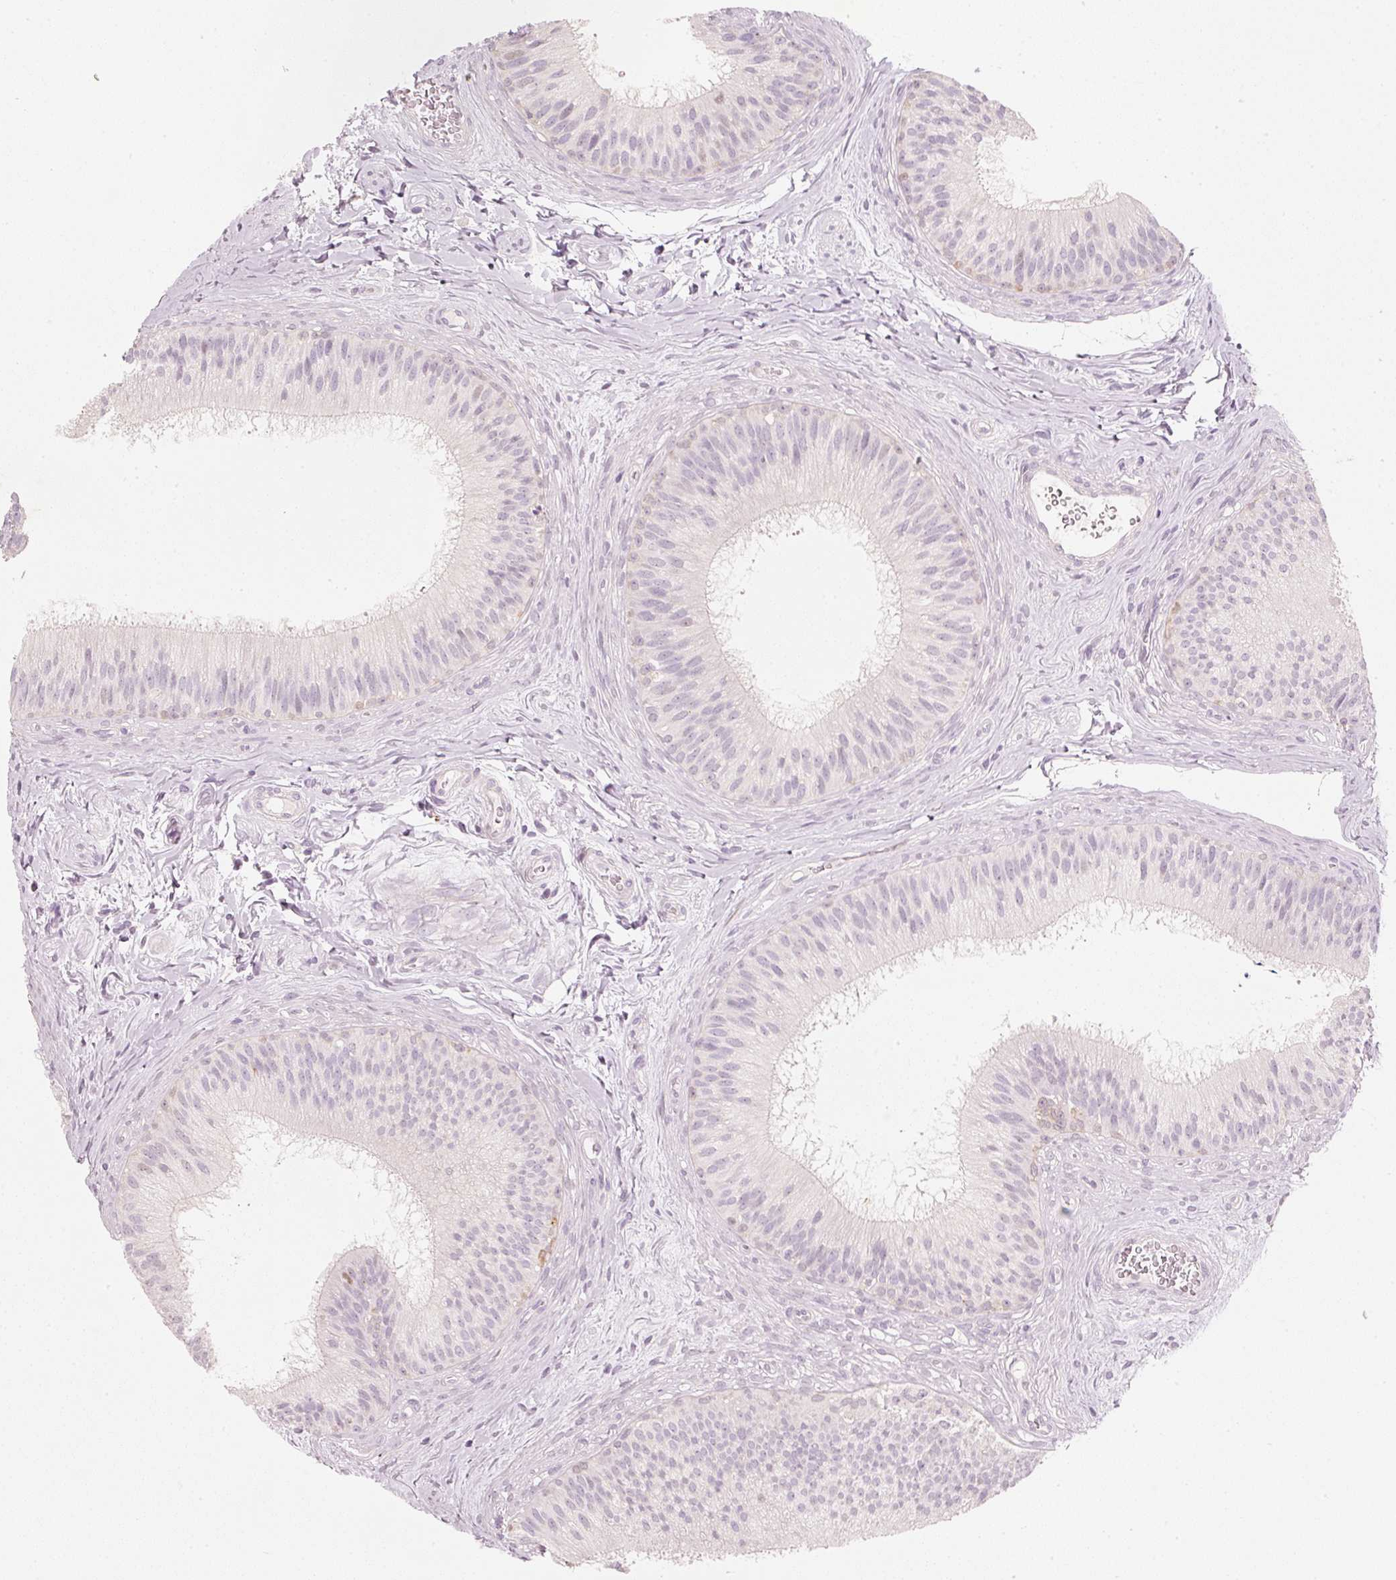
{"staining": {"intensity": "negative", "quantity": "none", "location": "none"}, "tissue": "epididymis", "cell_type": "Glandular cells", "image_type": "normal", "snomed": [{"axis": "morphology", "description": "Normal tissue, NOS"}, {"axis": "topography", "description": "Epididymis"}], "caption": "Photomicrograph shows no protein staining in glandular cells of normal epididymis.", "gene": "TREX2", "patient": {"sex": "male", "age": 24}}